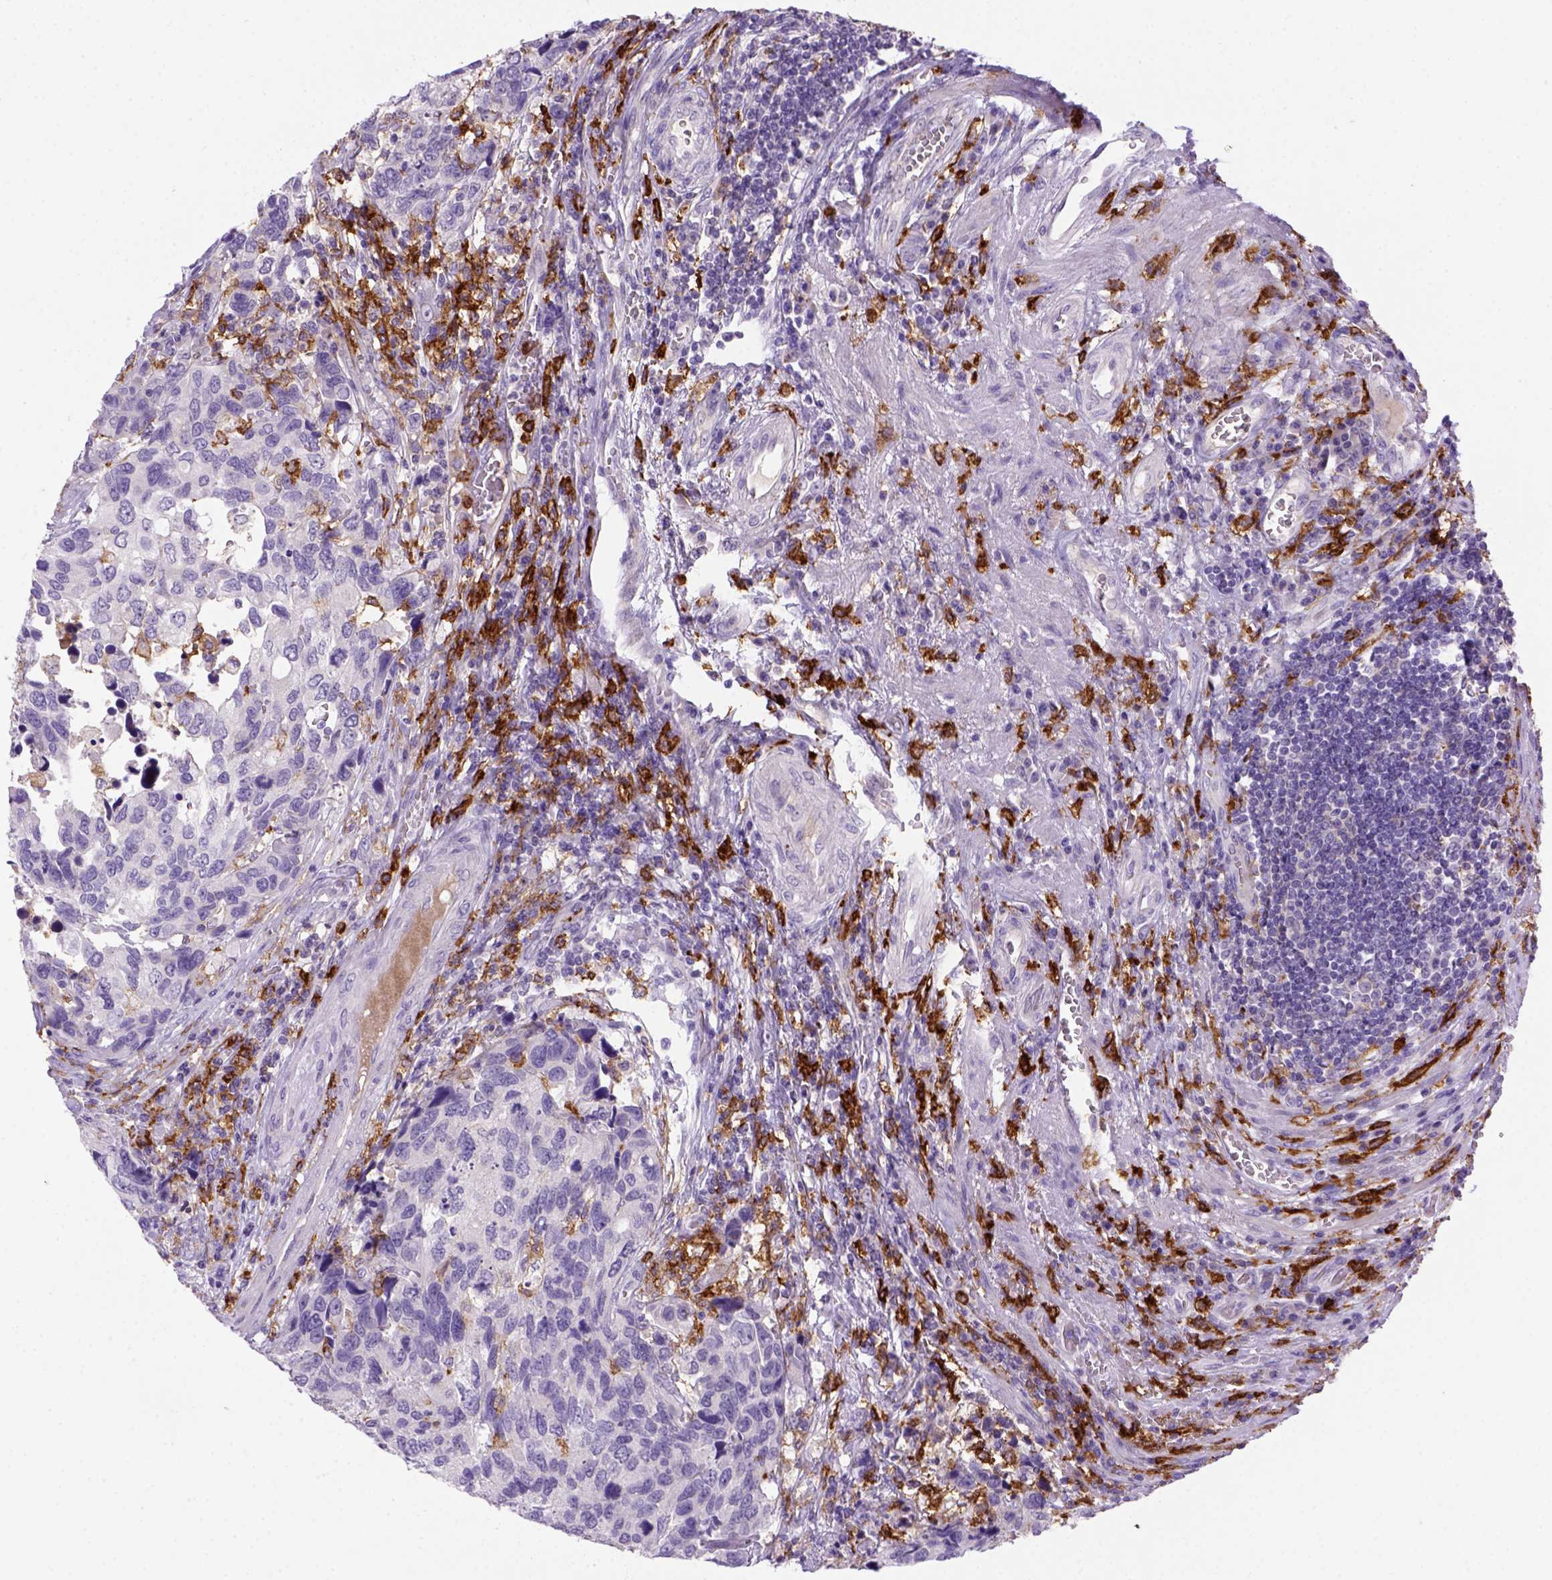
{"staining": {"intensity": "negative", "quantity": "none", "location": "none"}, "tissue": "urothelial cancer", "cell_type": "Tumor cells", "image_type": "cancer", "snomed": [{"axis": "morphology", "description": "Urothelial carcinoma, High grade"}, {"axis": "topography", "description": "Urinary bladder"}], "caption": "An immunohistochemistry (IHC) histopathology image of urothelial cancer is shown. There is no staining in tumor cells of urothelial cancer. Nuclei are stained in blue.", "gene": "CD14", "patient": {"sex": "male", "age": 60}}